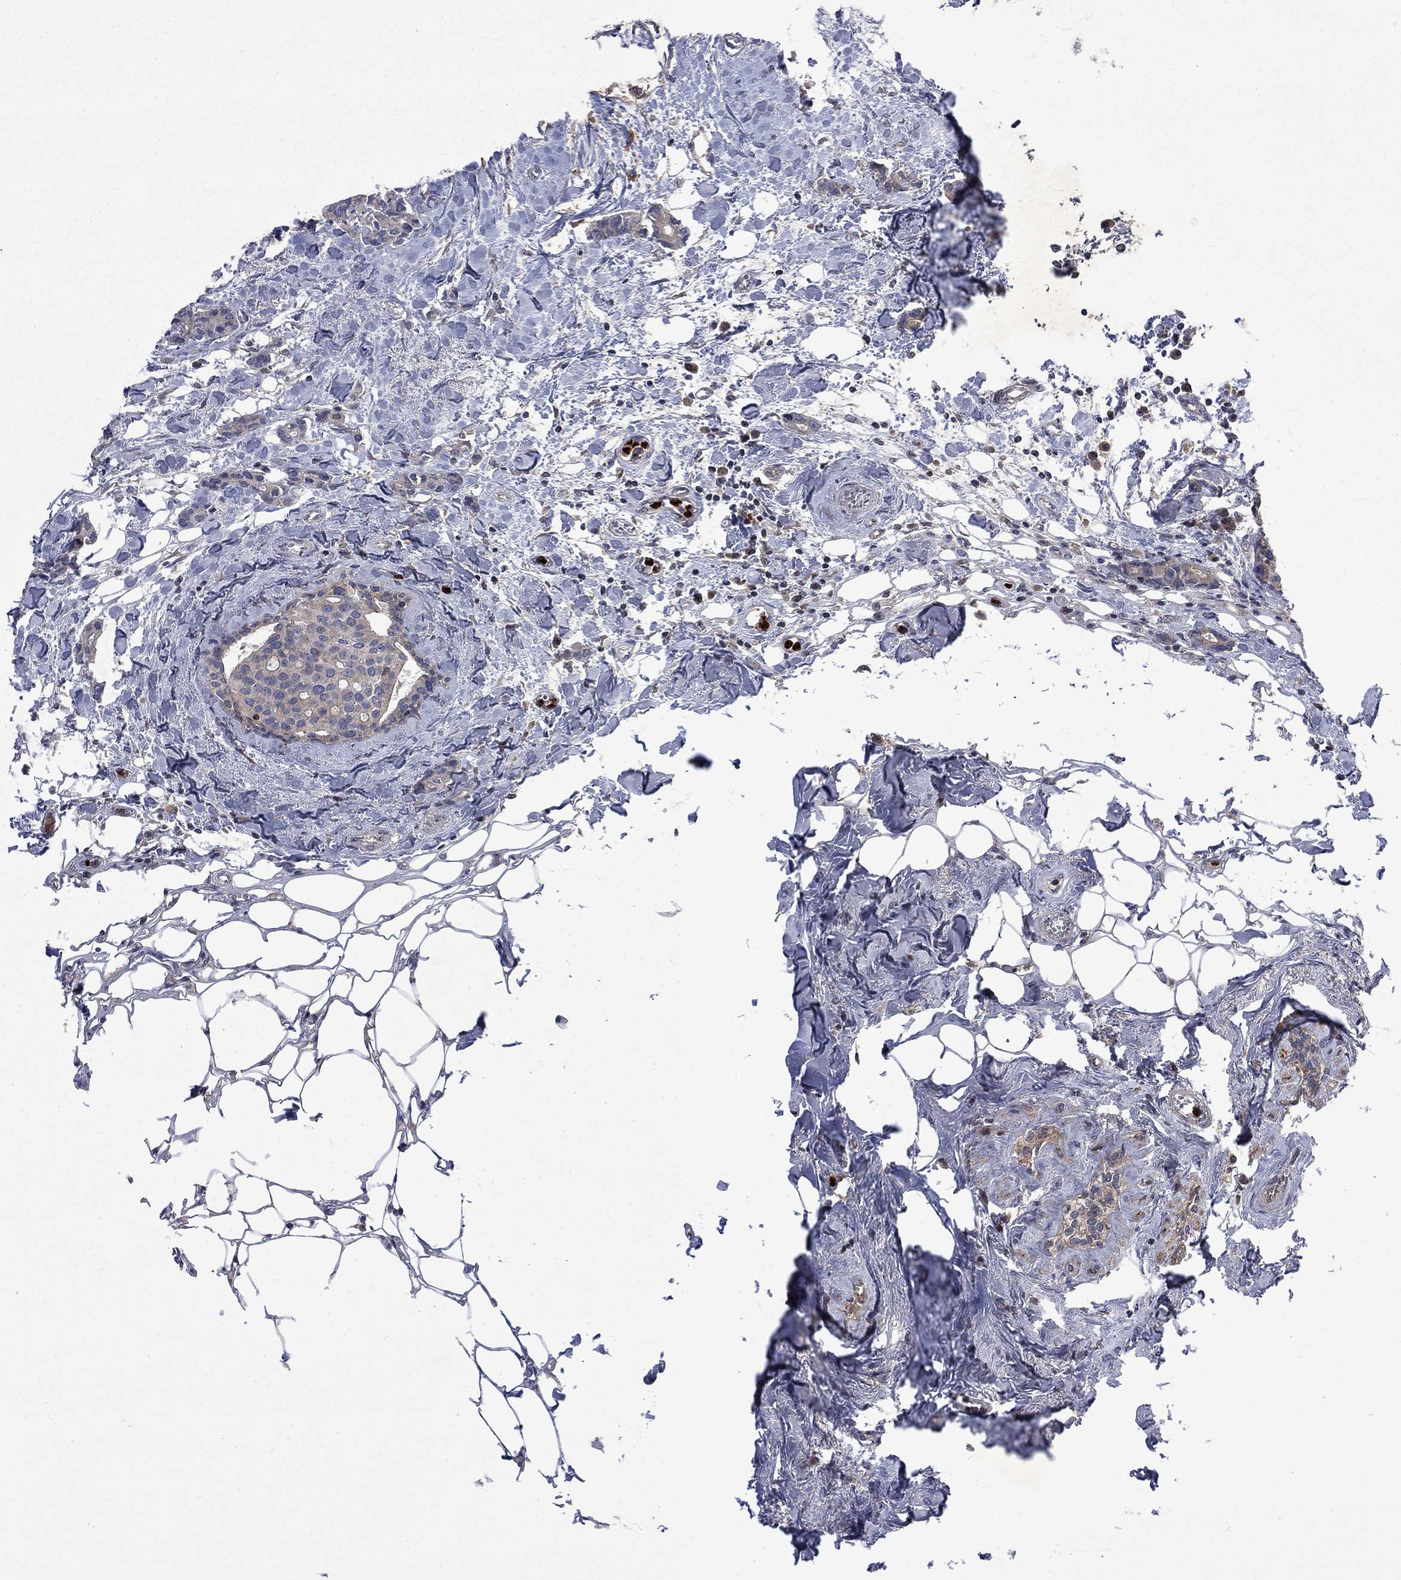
{"staining": {"intensity": "weak", "quantity": "25%-75%", "location": "cytoplasmic/membranous"}, "tissue": "breast cancer", "cell_type": "Tumor cells", "image_type": "cancer", "snomed": [{"axis": "morphology", "description": "Duct carcinoma"}, {"axis": "topography", "description": "Breast"}], "caption": "This image exhibits immunohistochemistry staining of invasive ductal carcinoma (breast), with low weak cytoplasmic/membranous staining in about 25%-75% of tumor cells.", "gene": "TMEM33", "patient": {"sex": "female", "age": 83}}